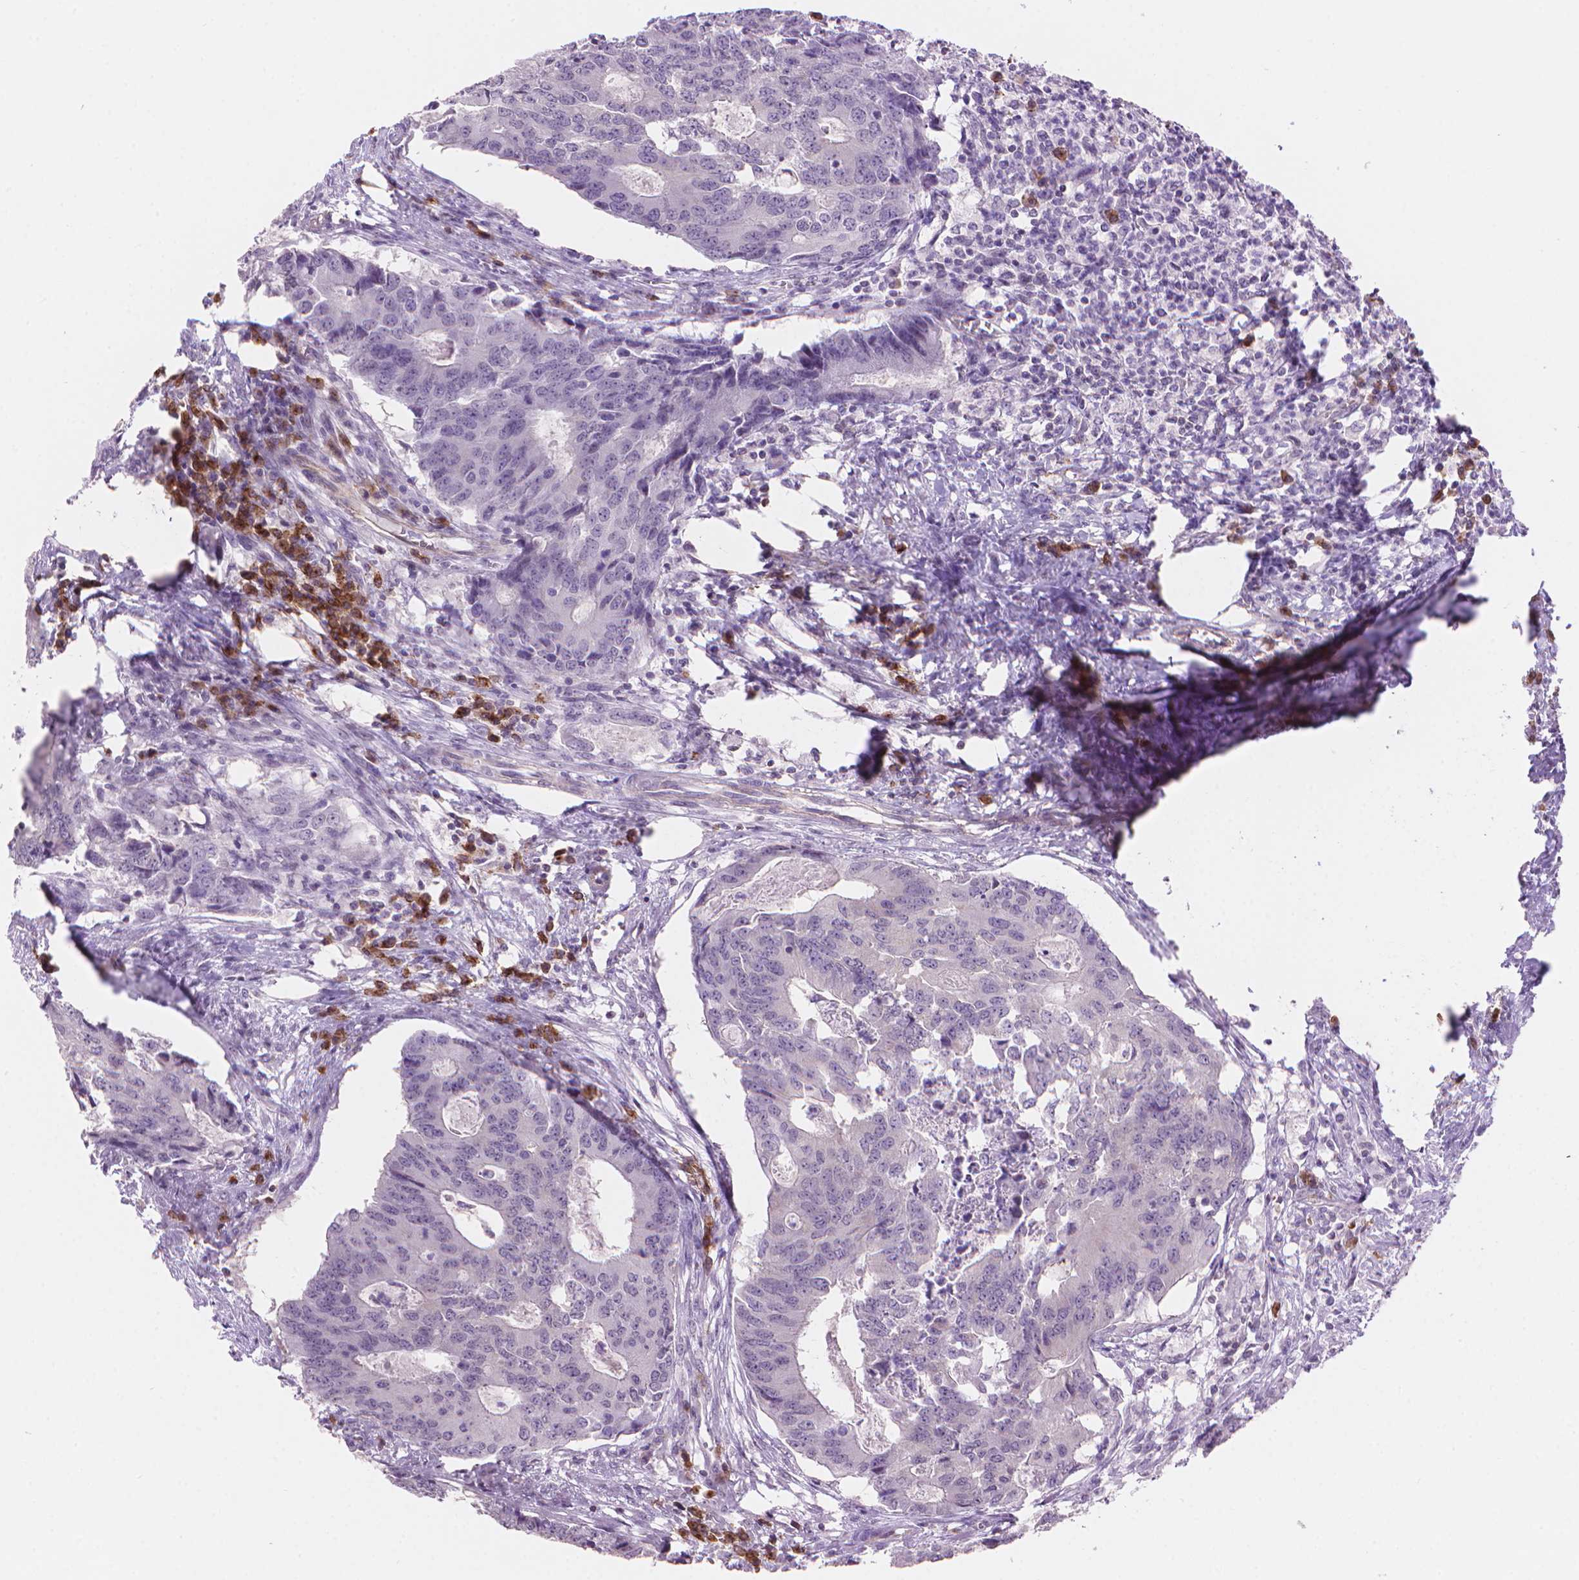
{"staining": {"intensity": "weak", "quantity": "<25%", "location": "cytoplasmic/membranous"}, "tissue": "colorectal cancer", "cell_type": "Tumor cells", "image_type": "cancer", "snomed": [{"axis": "morphology", "description": "Adenocarcinoma, NOS"}, {"axis": "topography", "description": "Colon"}], "caption": "A photomicrograph of colorectal cancer (adenocarcinoma) stained for a protein exhibits no brown staining in tumor cells.", "gene": "TMEM184A", "patient": {"sex": "male", "age": 67}}